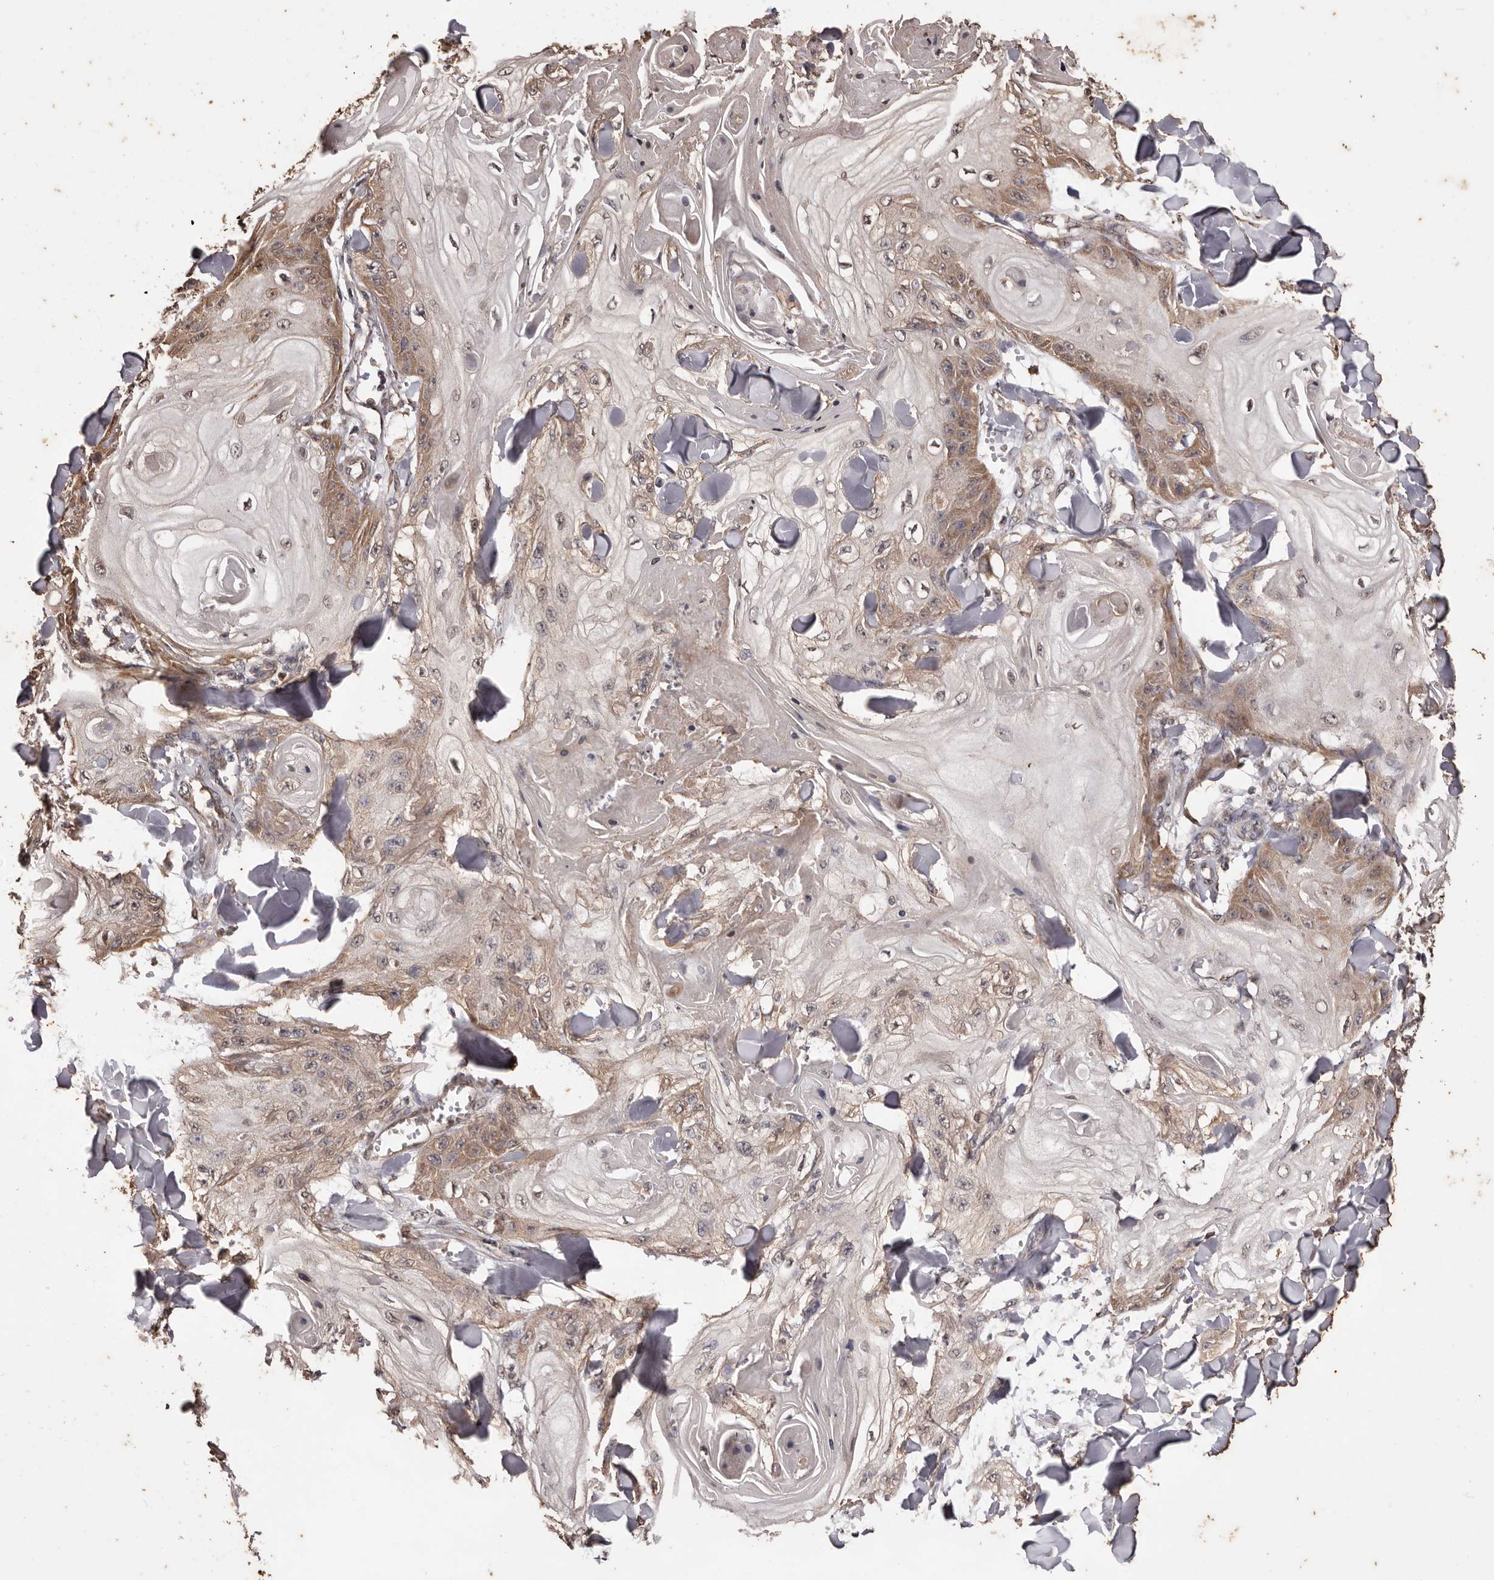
{"staining": {"intensity": "weak", "quantity": "25%-75%", "location": "cytoplasmic/membranous,nuclear"}, "tissue": "skin cancer", "cell_type": "Tumor cells", "image_type": "cancer", "snomed": [{"axis": "morphology", "description": "Squamous cell carcinoma, NOS"}, {"axis": "topography", "description": "Skin"}], "caption": "Skin cancer (squamous cell carcinoma) stained with IHC shows weak cytoplasmic/membranous and nuclear positivity in about 25%-75% of tumor cells.", "gene": "NAV1", "patient": {"sex": "male", "age": 74}}